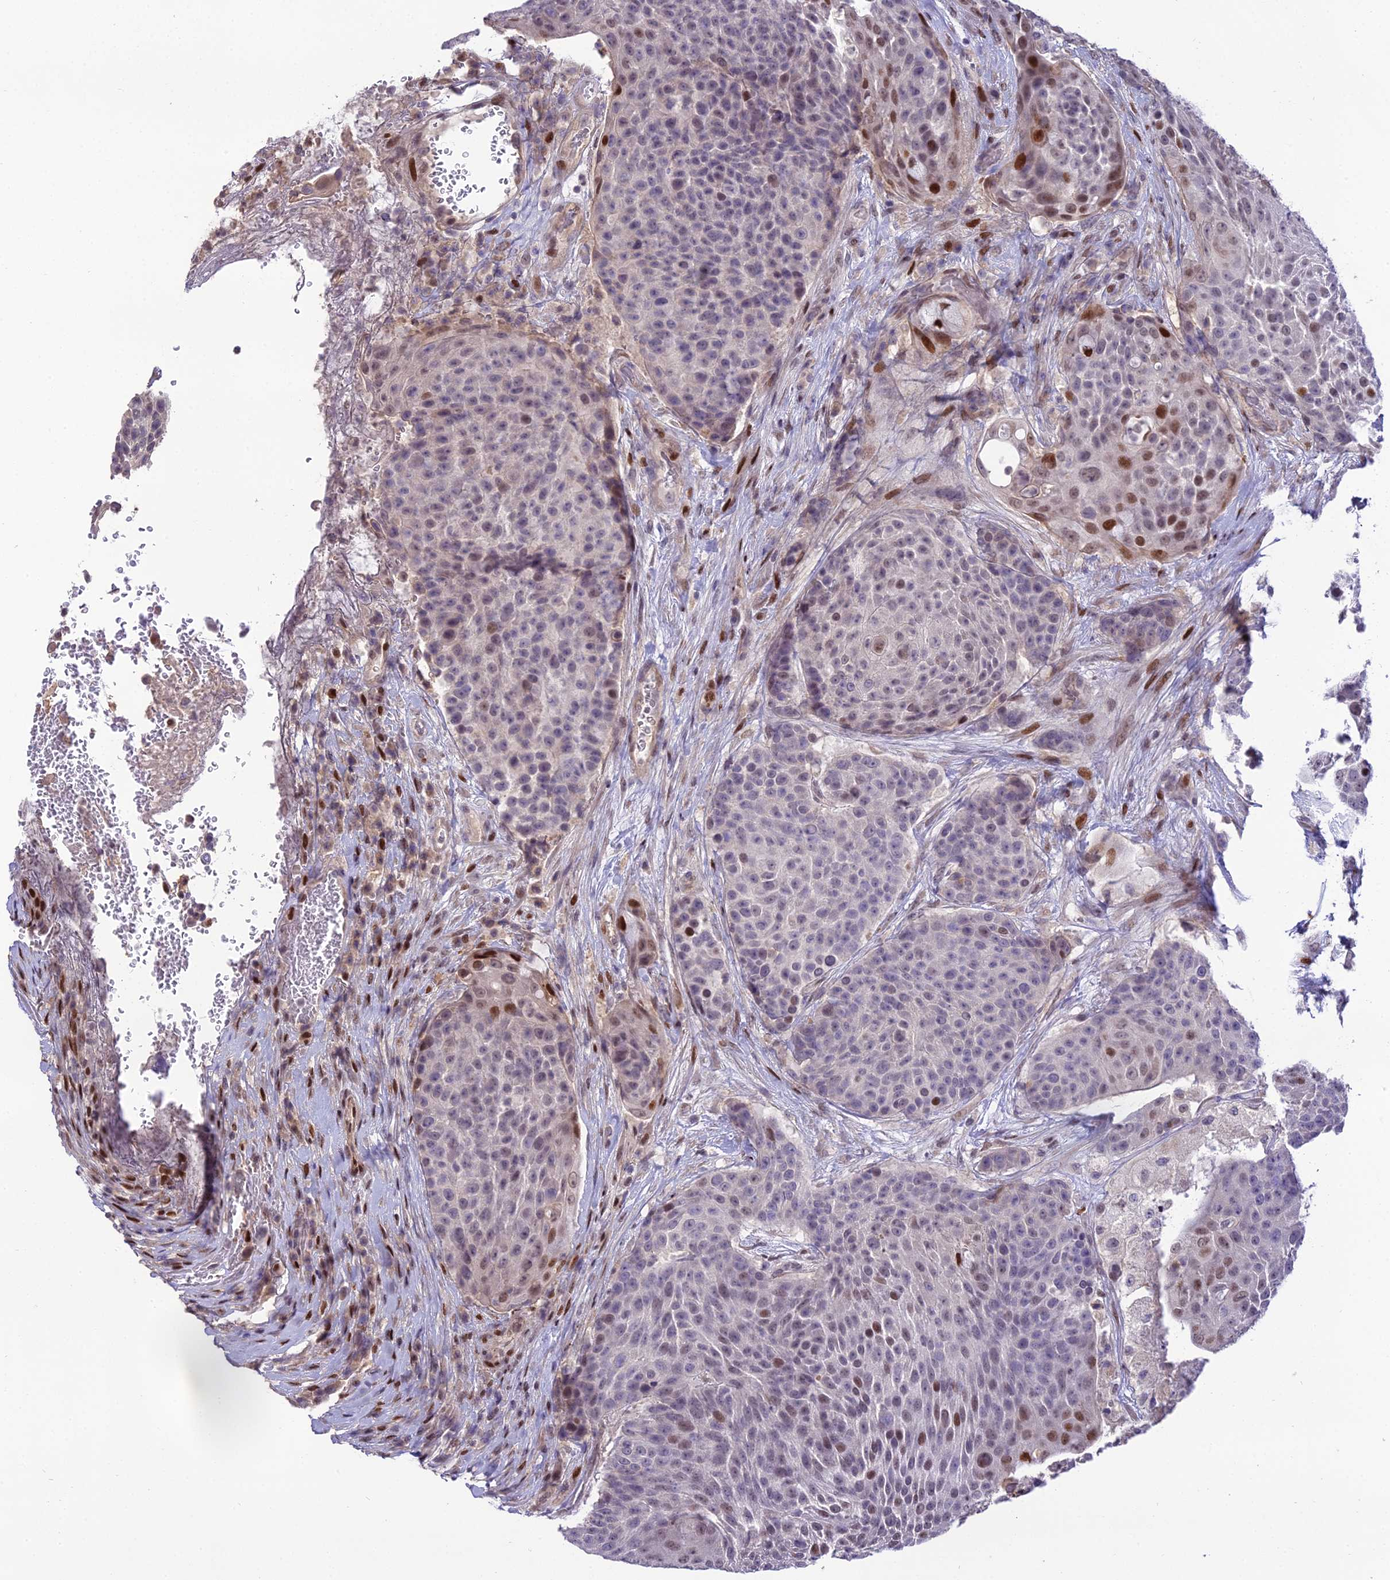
{"staining": {"intensity": "moderate", "quantity": "<25%", "location": "nuclear"}, "tissue": "urothelial cancer", "cell_type": "Tumor cells", "image_type": "cancer", "snomed": [{"axis": "morphology", "description": "Urothelial carcinoma, High grade"}, {"axis": "topography", "description": "Urinary bladder"}], "caption": "The photomicrograph exhibits immunohistochemical staining of urothelial cancer. There is moderate nuclear positivity is seen in about <25% of tumor cells.", "gene": "ZNF707", "patient": {"sex": "female", "age": 63}}